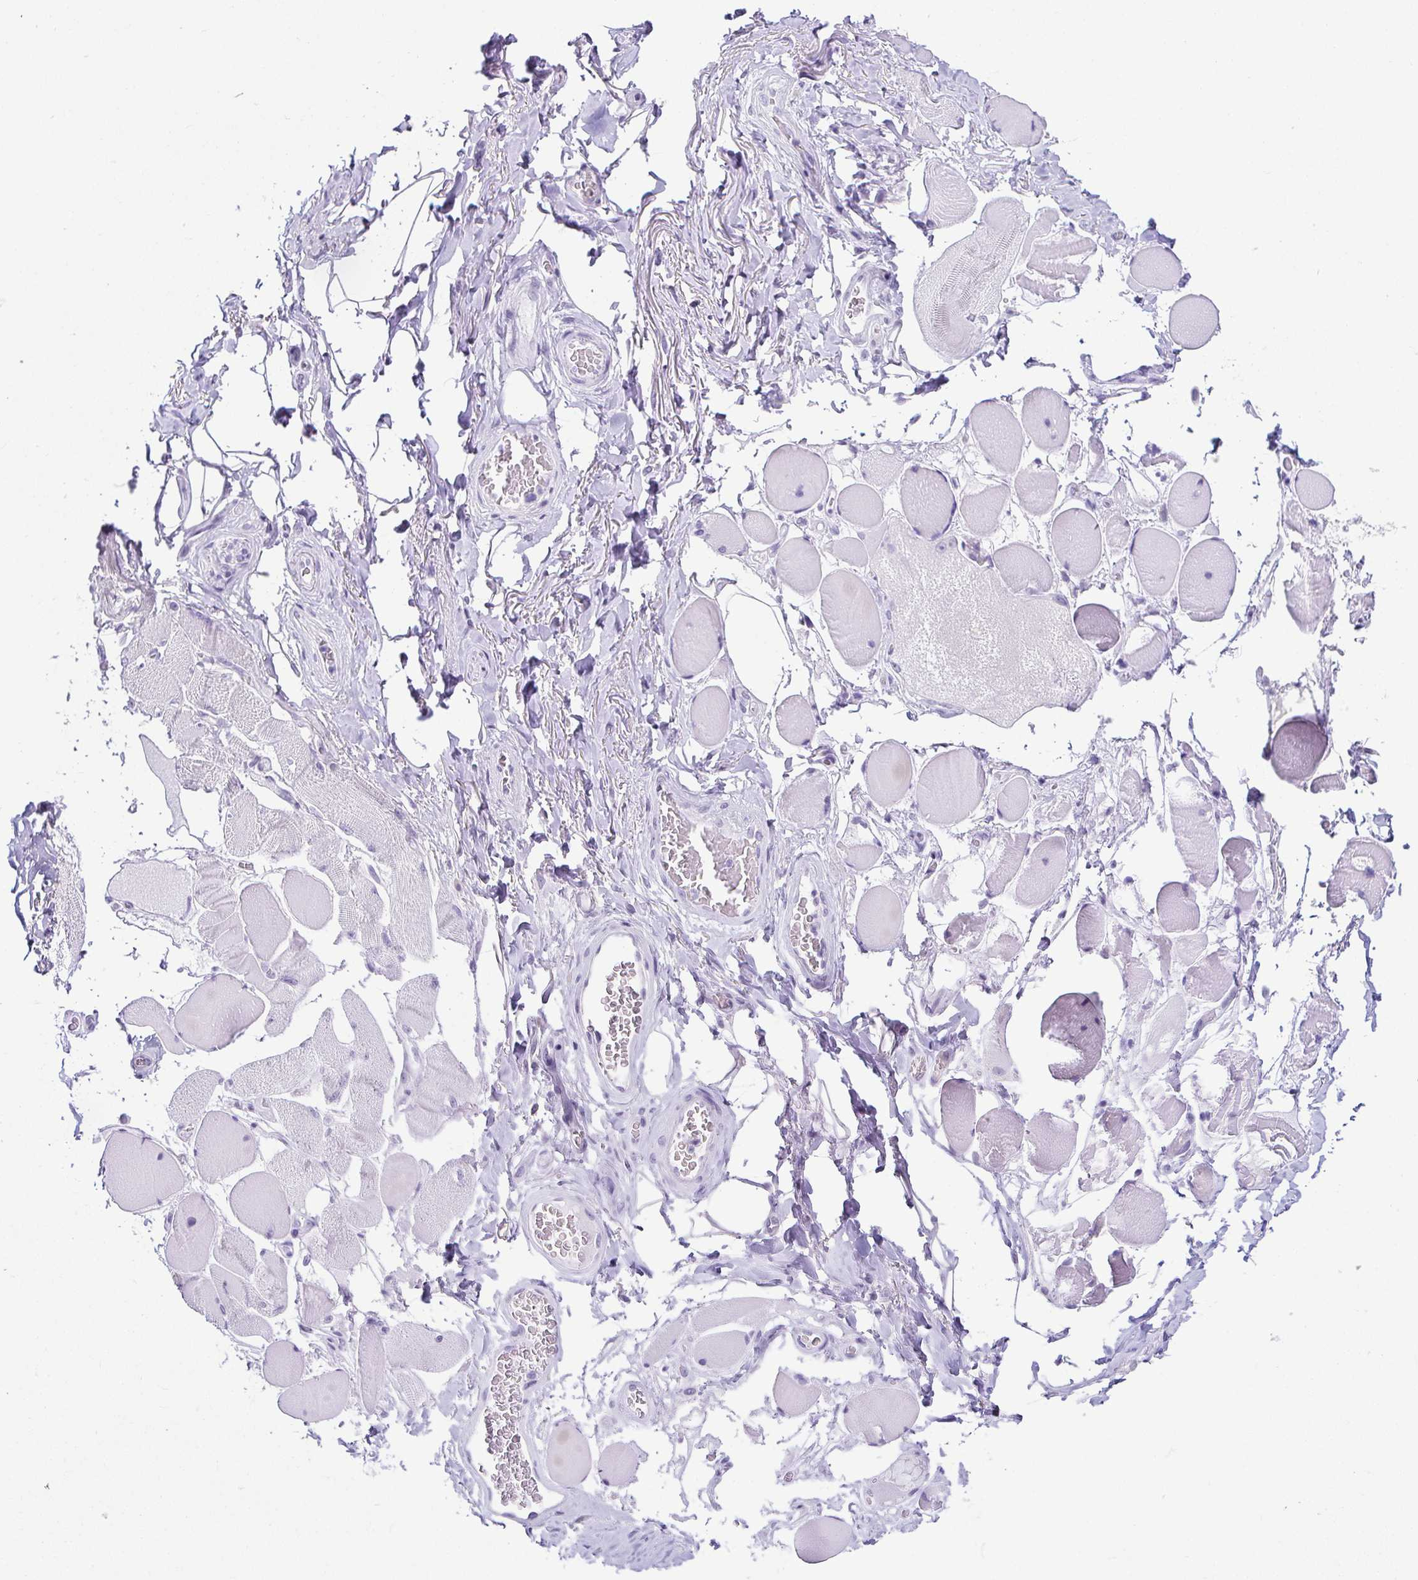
{"staining": {"intensity": "negative", "quantity": "none", "location": "none"}, "tissue": "skeletal muscle", "cell_type": "Myocytes", "image_type": "normal", "snomed": [{"axis": "morphology", "description": "Normal tissue, NOS"}, {"axis": "topography", "description": "Skeletal muscle"}, {"axis": "topography", "description": "Anal"}, {"axis": "topography", "description": "Peripheral nerve tissue"}], "caption": "High power microscopy micrograph of an immunohistochemistry (IHC) image of unremarkable skeletal muscle, revealing no significant staining in myocytes.", "gene": "ESX1", "patient": {"sex": "male", "age": 53}}